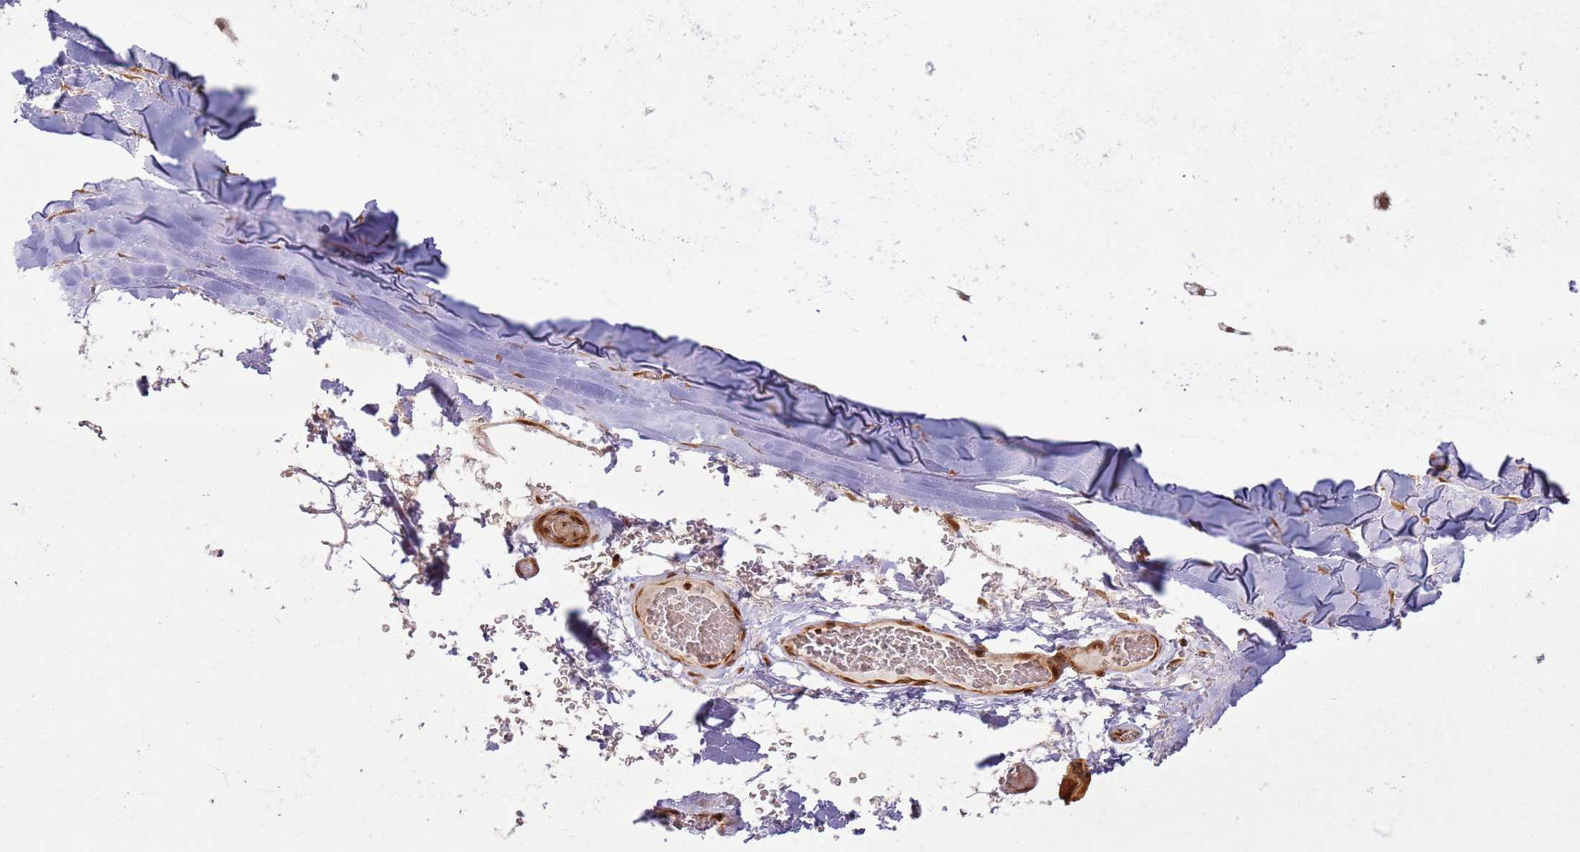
{"staining": {"intensity": "moderate", "quantity": ">75%", "location": "nuclear"}, "tissue": "adipose tissue", "cell_type": "Adipocytes", "image_type": "normal", "snomed": [{"axis": "morphology", "description": "Normal tissue, NOS"}, {"axis": "morphology", "description": "Squamous cell carcinoma, NOS"}, {"axis": "topography", "description": "Lymph node"}, {"axis": "topography", "description": "Bronchus"}, {"axis": "topography", "description": "Lung"}], "caption": "Moderate nuclear staining for a protein is seen in approximately >75% of adipocytes of unremarkable adipose tissue using immunohistochemistry (IHC).", "gene": "KLHL36", "patient": {"sex": "male", "age": 66}}